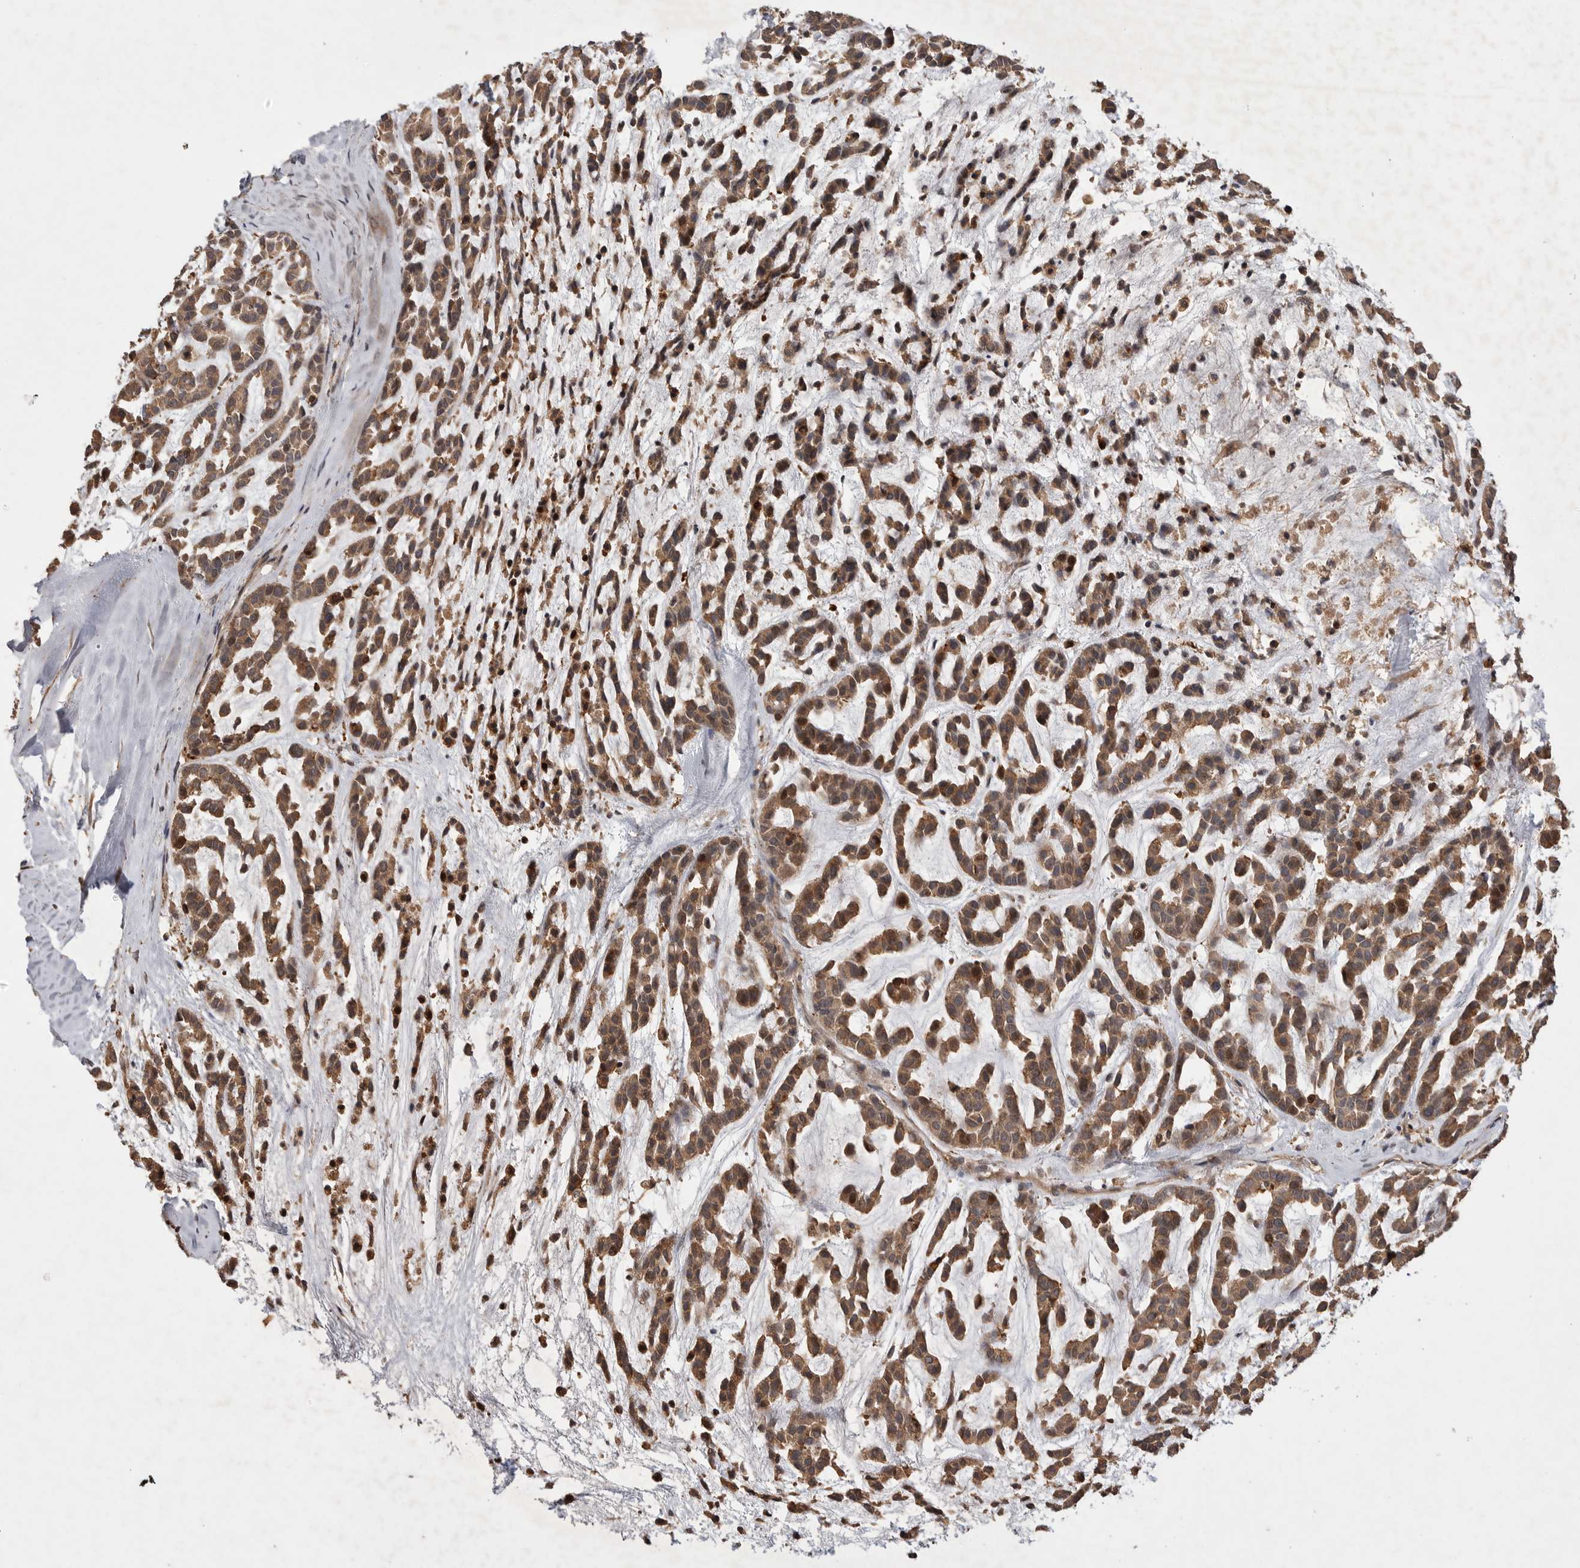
{"staining": {"intensity": "moderate", "quantity": ">75%", "location": "cytoplasmic/membranous"}, "tissue": "head and neck cancer", "cell_type": "Tumor cells", "image_type": "cancer", "snomed": [{"axis": "morphology", "description": "Adenocarcinoma, NOS"}, {"axis": "morphology", "description": "Adenoma, NOS"}, {"axis": "topography", "description": "Head-Neck"}], "caption": "A photomicrograph showing moderate cytoplasmic/membranous staining in about >75% of tumor cells in head and neck cancer (adenoma), as visualized by brown immunohistochemical staining.", "gene": "VN1R4", "patient": {"sex": "female", "age": 55}}